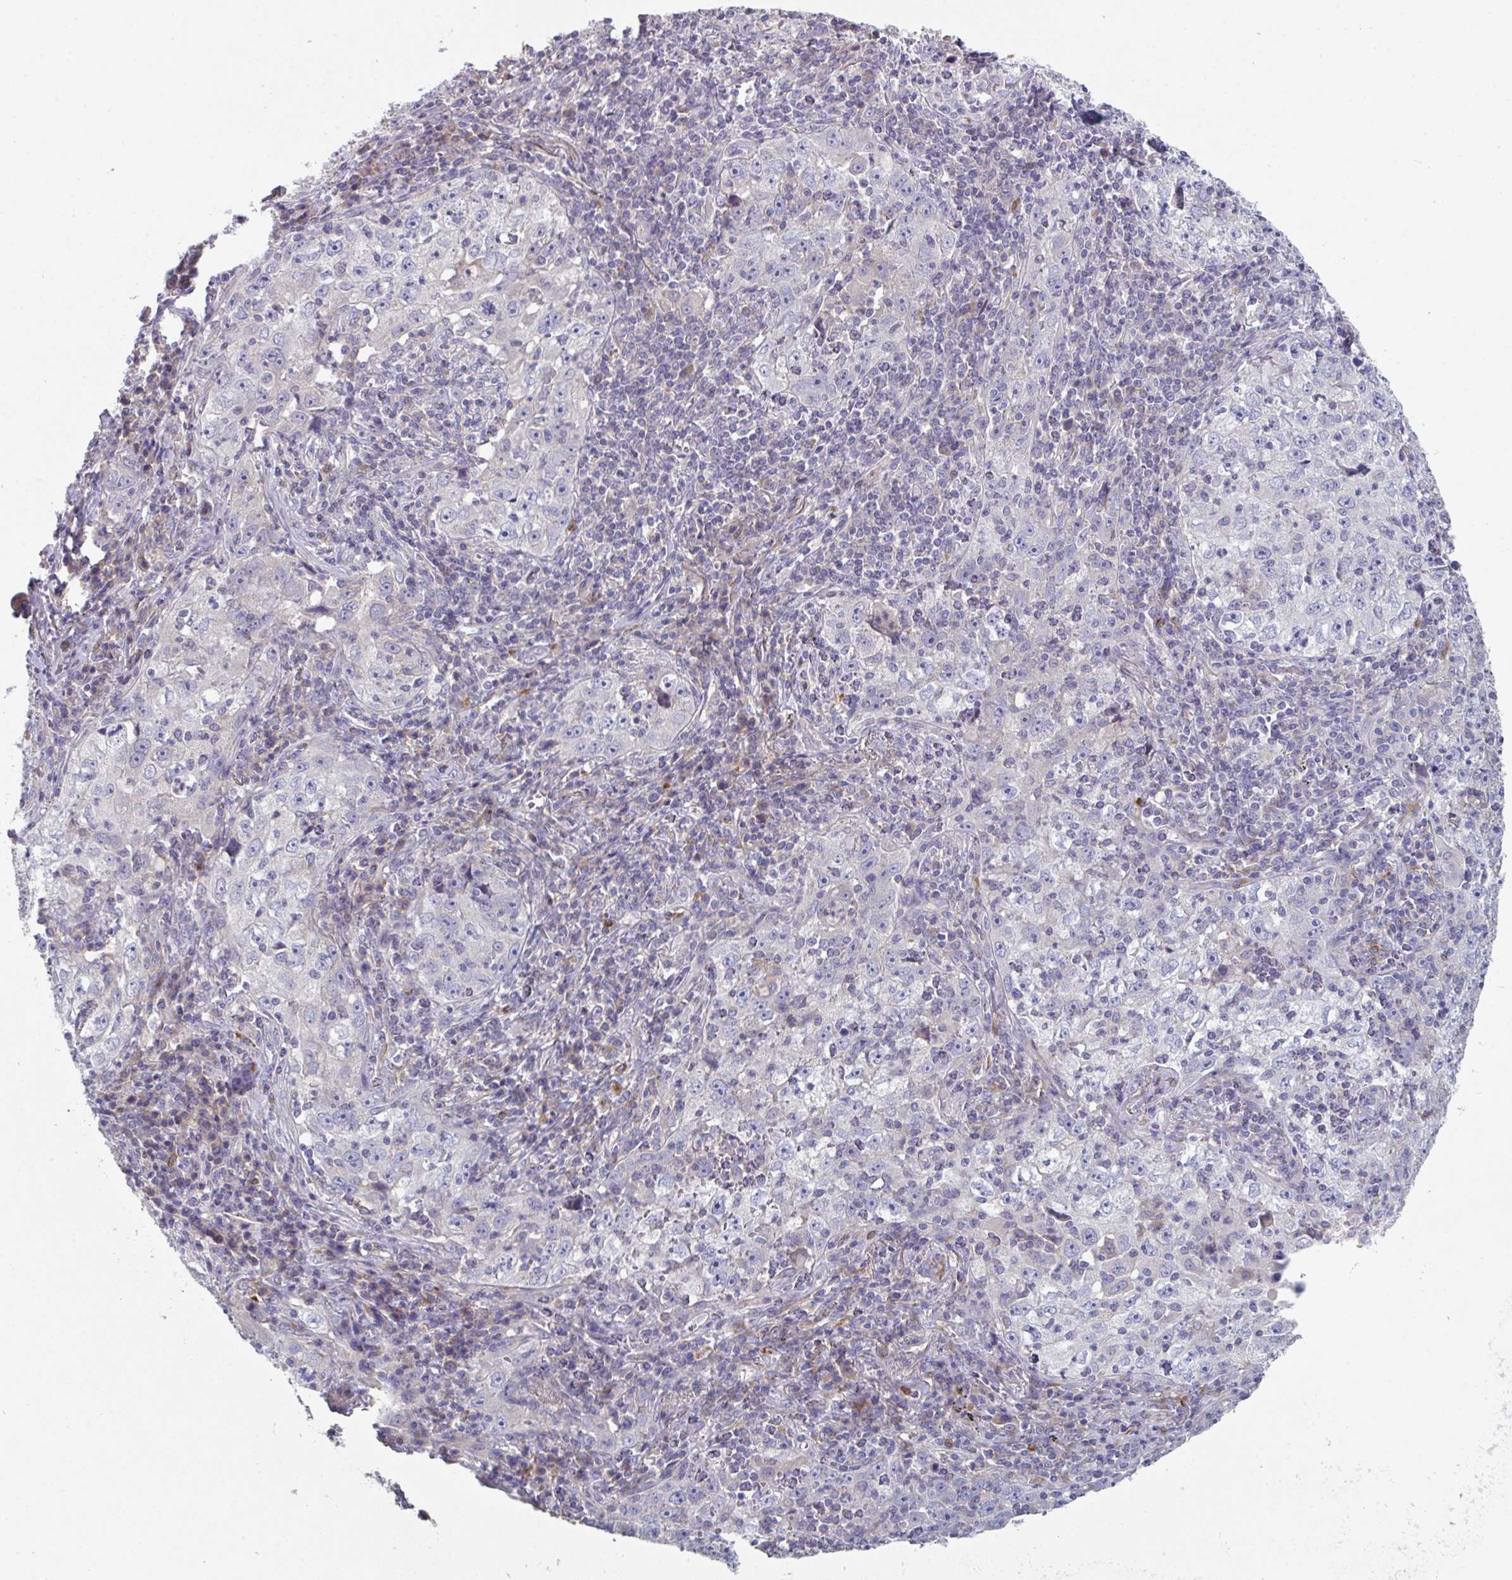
{"staining": {"intensity": "negative", "quantity": "none", "location": "none"}, "tissue": "lung cancer", "cell_type": "Tumor cells", "image_type": "cancer", "snomed": [{"axis": "morphology", "description": "Squamous cell carcinoma, NOS"}, {"axis": "topography", "description": "Lung"}], "caption": "Immunohistochemistry (IHC) image of neoplastic tissue: human lung cancer stained with DAB (3,3'-diaminobenzidine) displays no significant protein expression in tumor cells. (Stains: DAB IHC with hematoxylin counter stain, Microscopy: brightfield microscopy at high magnification).", "gene": "HGFAC", "patient": {"sex": "male", "age": 71}}